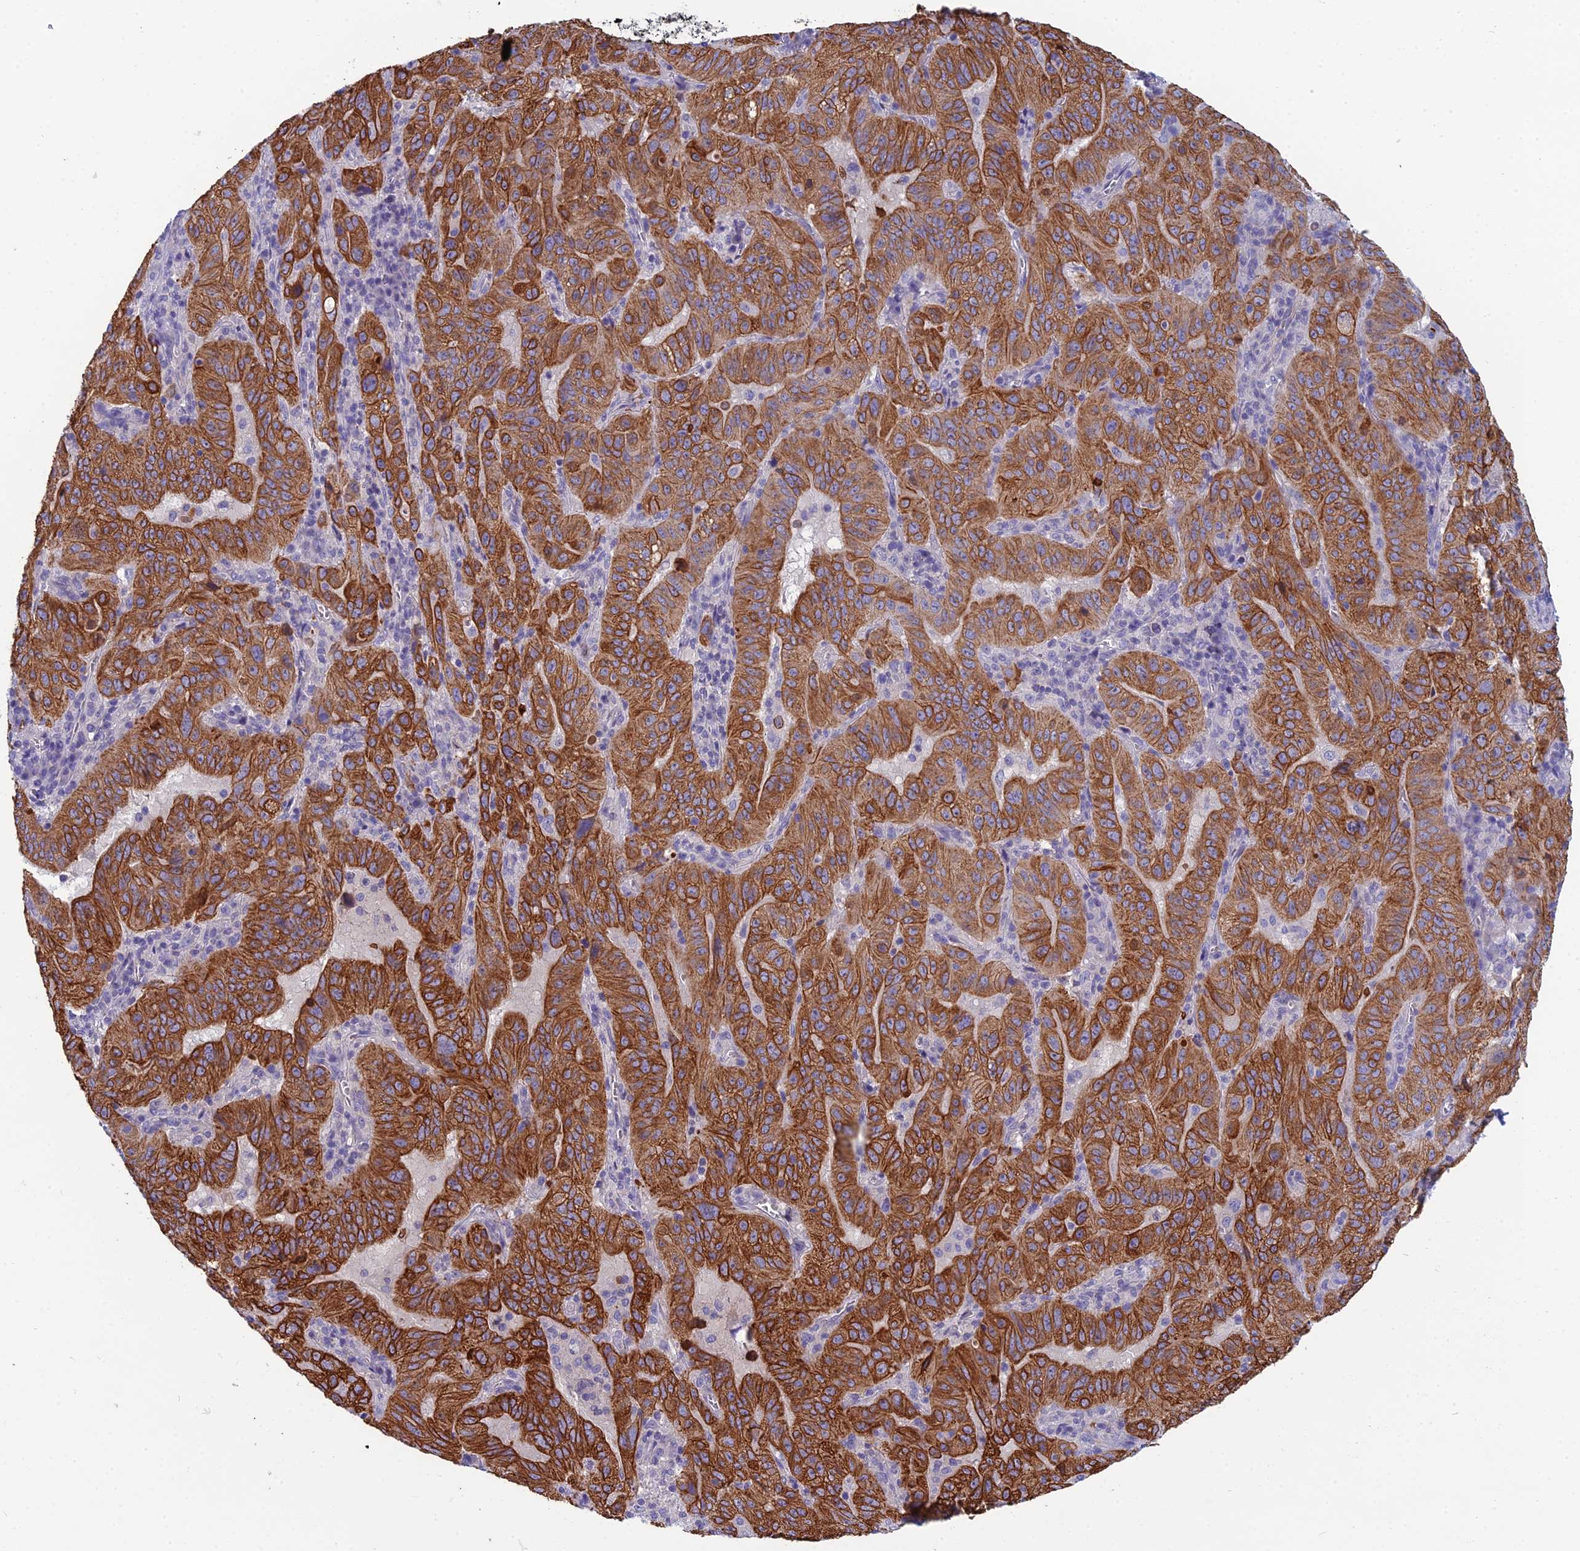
{"staining": {"intensity": "strong", "quantity": ">75%", "location": "cytoplasmic/membranous"}, "tissue": "pancreatic cancer", "cell_type": "Tumor cells", "image_type": "cancer", "snomed": [{"axis": "morphology", "description": "Adenocarcinoma, NOS"}, {"axis": "topography", "description": "Pancreas"}], "caption": "The photomicrograph exhibits immunohistochemical staining of pancreatic cancer. There is strong cytoplasmic/membranous expression is present in approximately >75% of tumor cells.", "gene": "RBM41", "patient": {"sex": "male", "age": 63}}